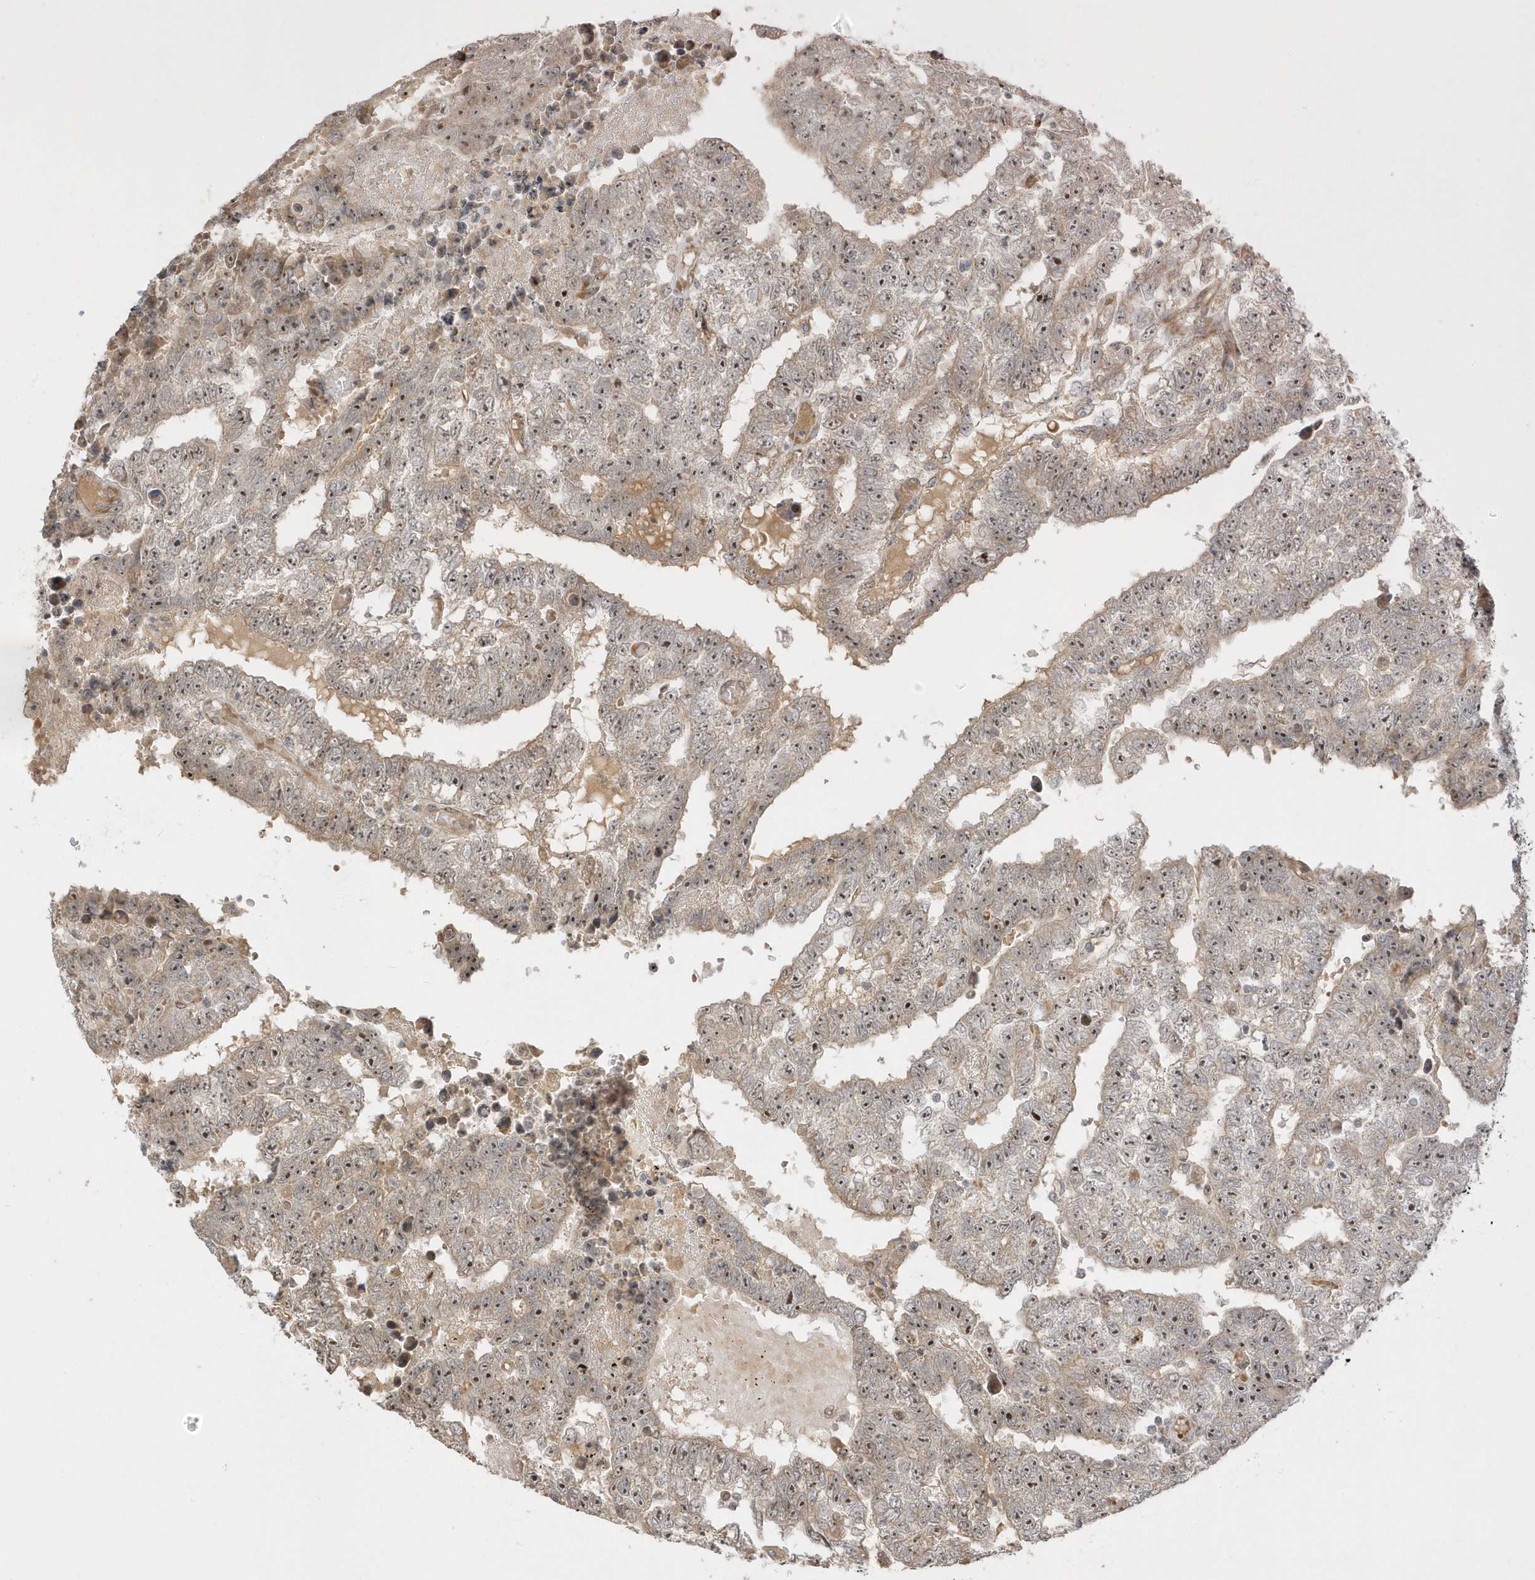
{"staining": {"intensity": "weak", "quantity": "25%-75%", "location": "nuclear"}, "tissue": "testis cancer", "cell_type": "Tumor cells", "image_type": "cancer", "snomed": [{"axis": "morphology", "description": "Carcinoma, Embryonal, NOS"}, {"axis": "topography", "description": "Testis"}], "caption": "Weak nuclear expression for a protein is present in about 25%-75% of tumor cells of testis embryonal carcinoma using immunohistochemistry (IHC).", "gene": "ECM2", "patient": {"sex": "male", "age": 25}}